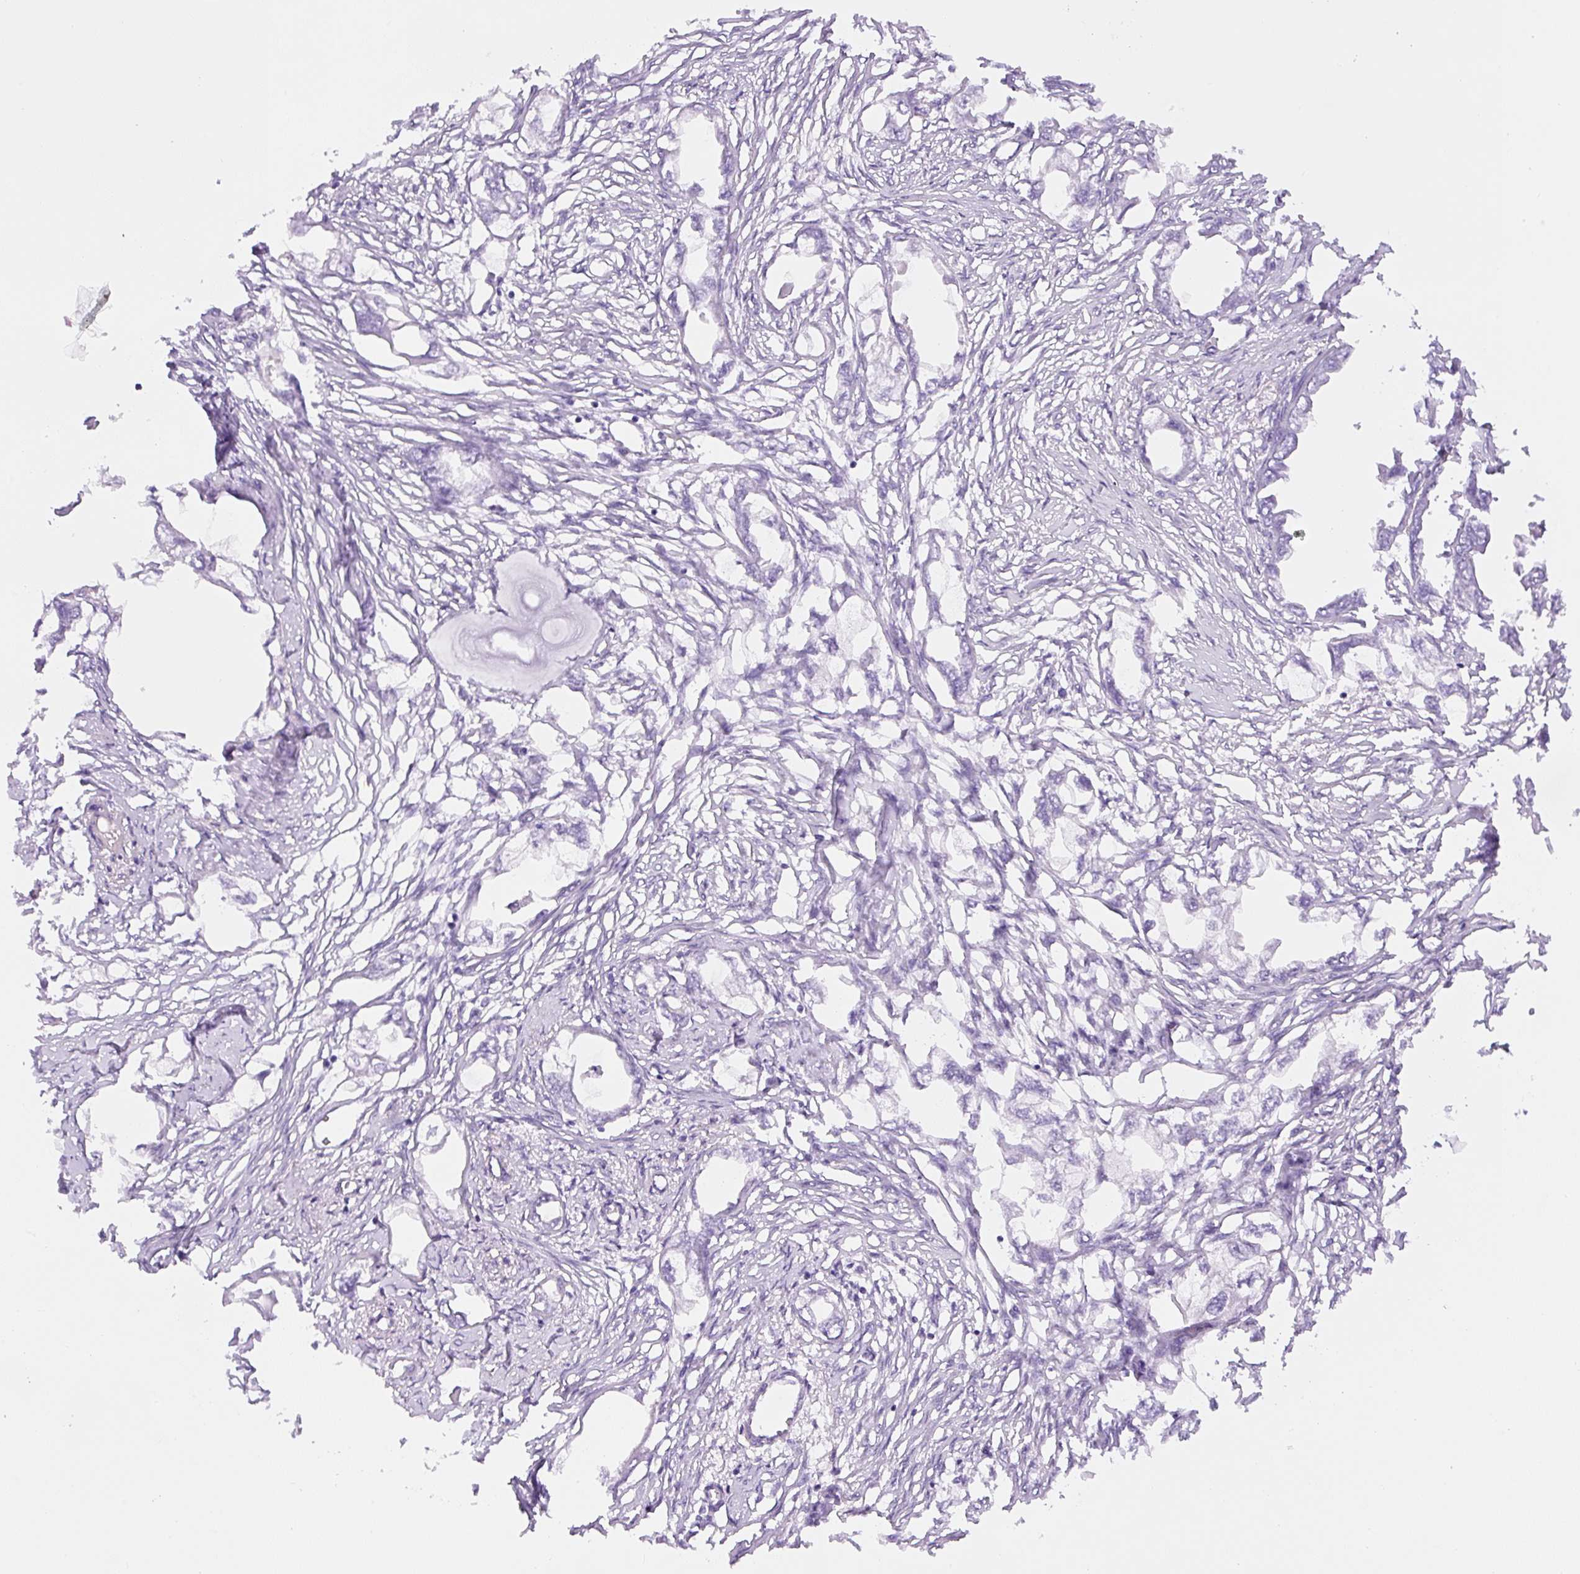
{"staining": {"intensity": "negative", "quantity": "none", "location": "none"}, "tissue": "endometrial cancer", "cell_type": "Tumor cells", "image_type": "cancer", "snomed": [{"axis": "morphology", "description": "Adenocarcinoma, NOS"}, {"axis": "morphology", "description": "Adenocarcinoma, metastatic, NOS"}, {"axis": "topography", "description": "Adipose tissue"}, {"axis": "topography", "description": "Endometrium"}], "caption": "Photomicrograph shows no significant protein staining in tumor cells of endometrial metastatic adenocarcinoma. (Brightfield microscopy of DAB (3,3'-diaminobenzidine) IHC at high magnification).", "gene": "RSPO4", "patient": {"sex": "female", "age": 67}}